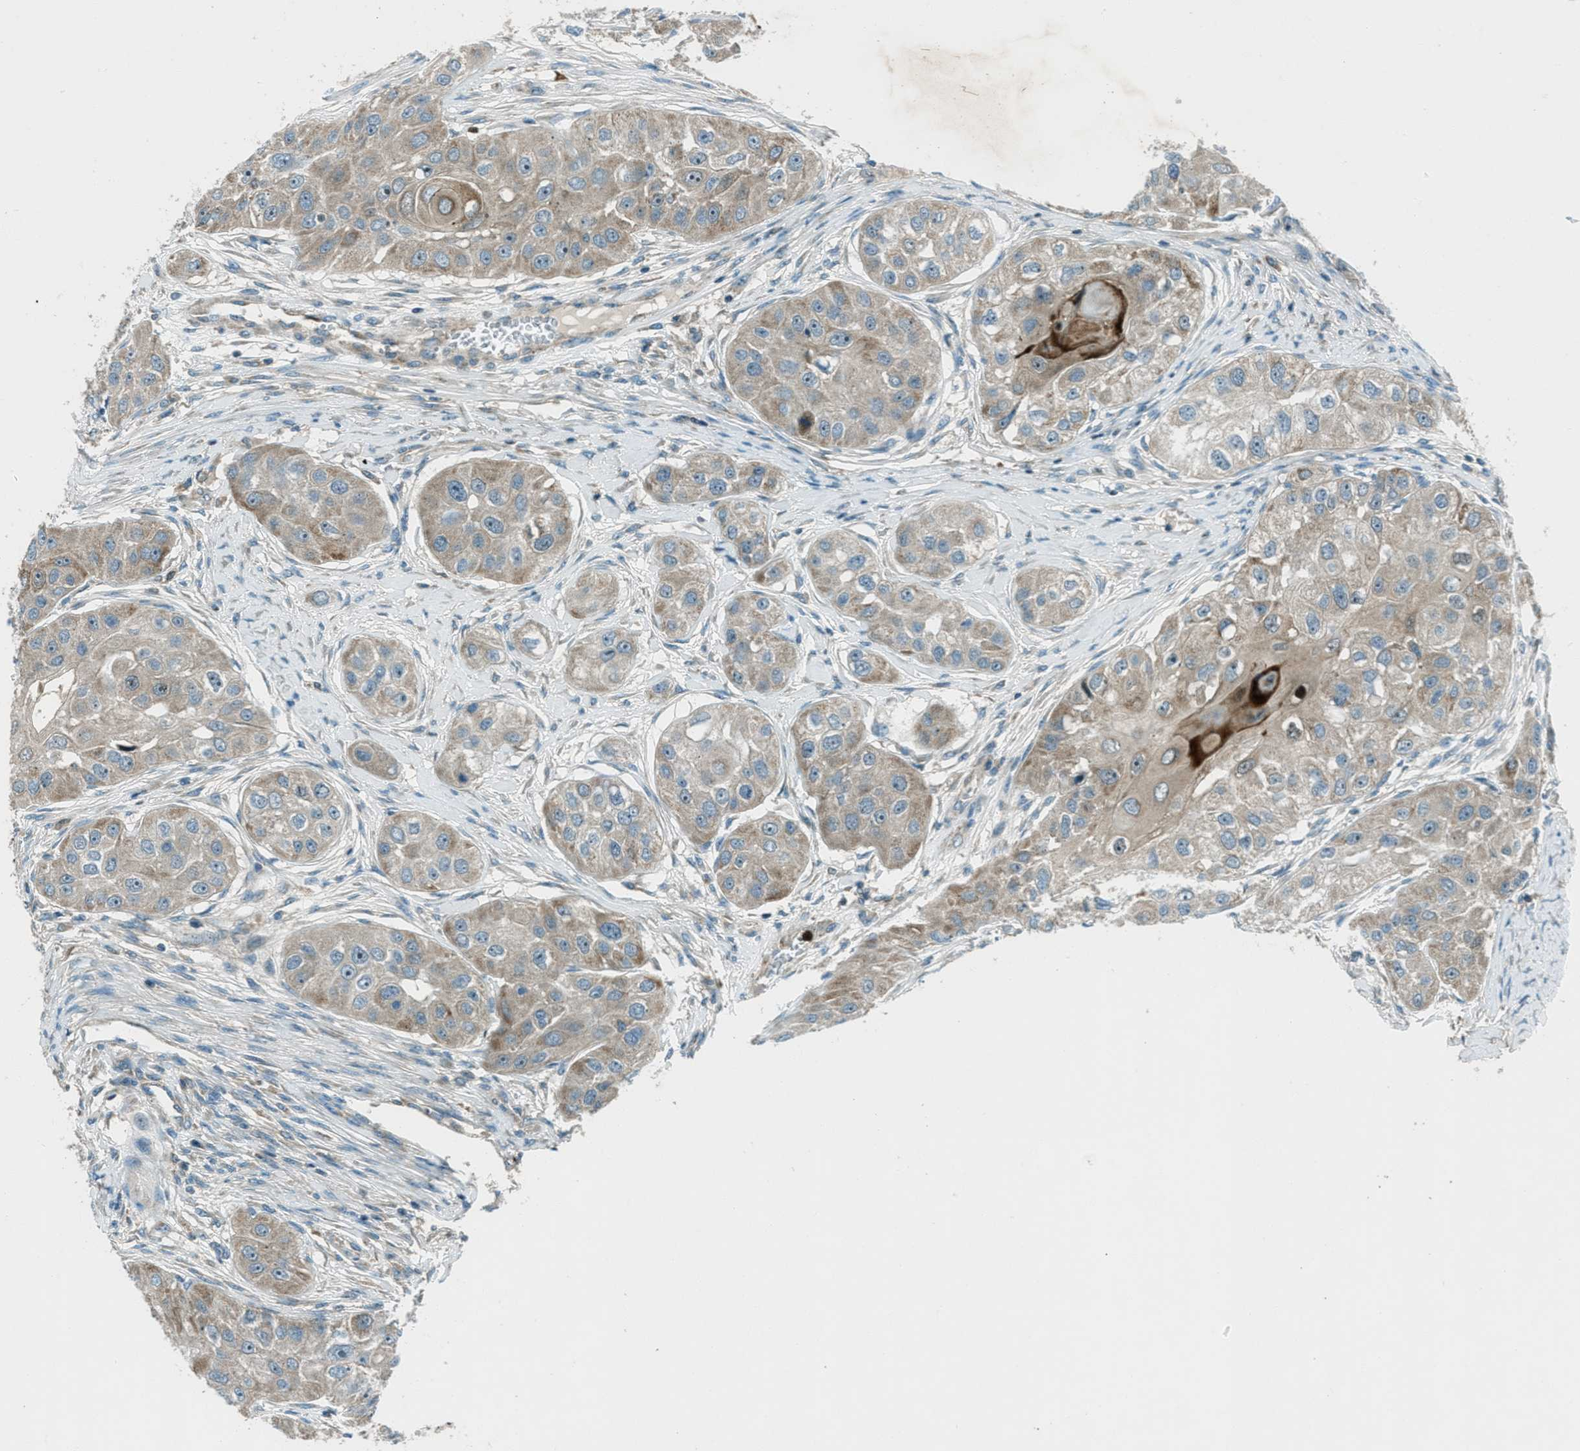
{"staining": {"intensity": "weak", "quantity": ">75%", "location": "cytoplasmic/membranous"}, "tissue": "head and neck cancer", "cell_type": "Tumor cells", "image_type": "cancer", "snomed": [{"axis": "morphology", "description": "Normal tissue, NOS"}, {"axis": "morphology", "description": "Squamous cell carcinoma, NOS"}, {"axis": "topography", "description": "Skeletal muscle"}, {"axis": "topography", "description": "Head-Neck"}], "caption": "Immunohistochemistry (DAB) staining of head and neck squamous cell carcinoma displays weak cytoplasmic/membranous protein positivity in about >75% of tumor cells.", "gene": "FAR1", "patient": {"sex": "male", "age": 51}}